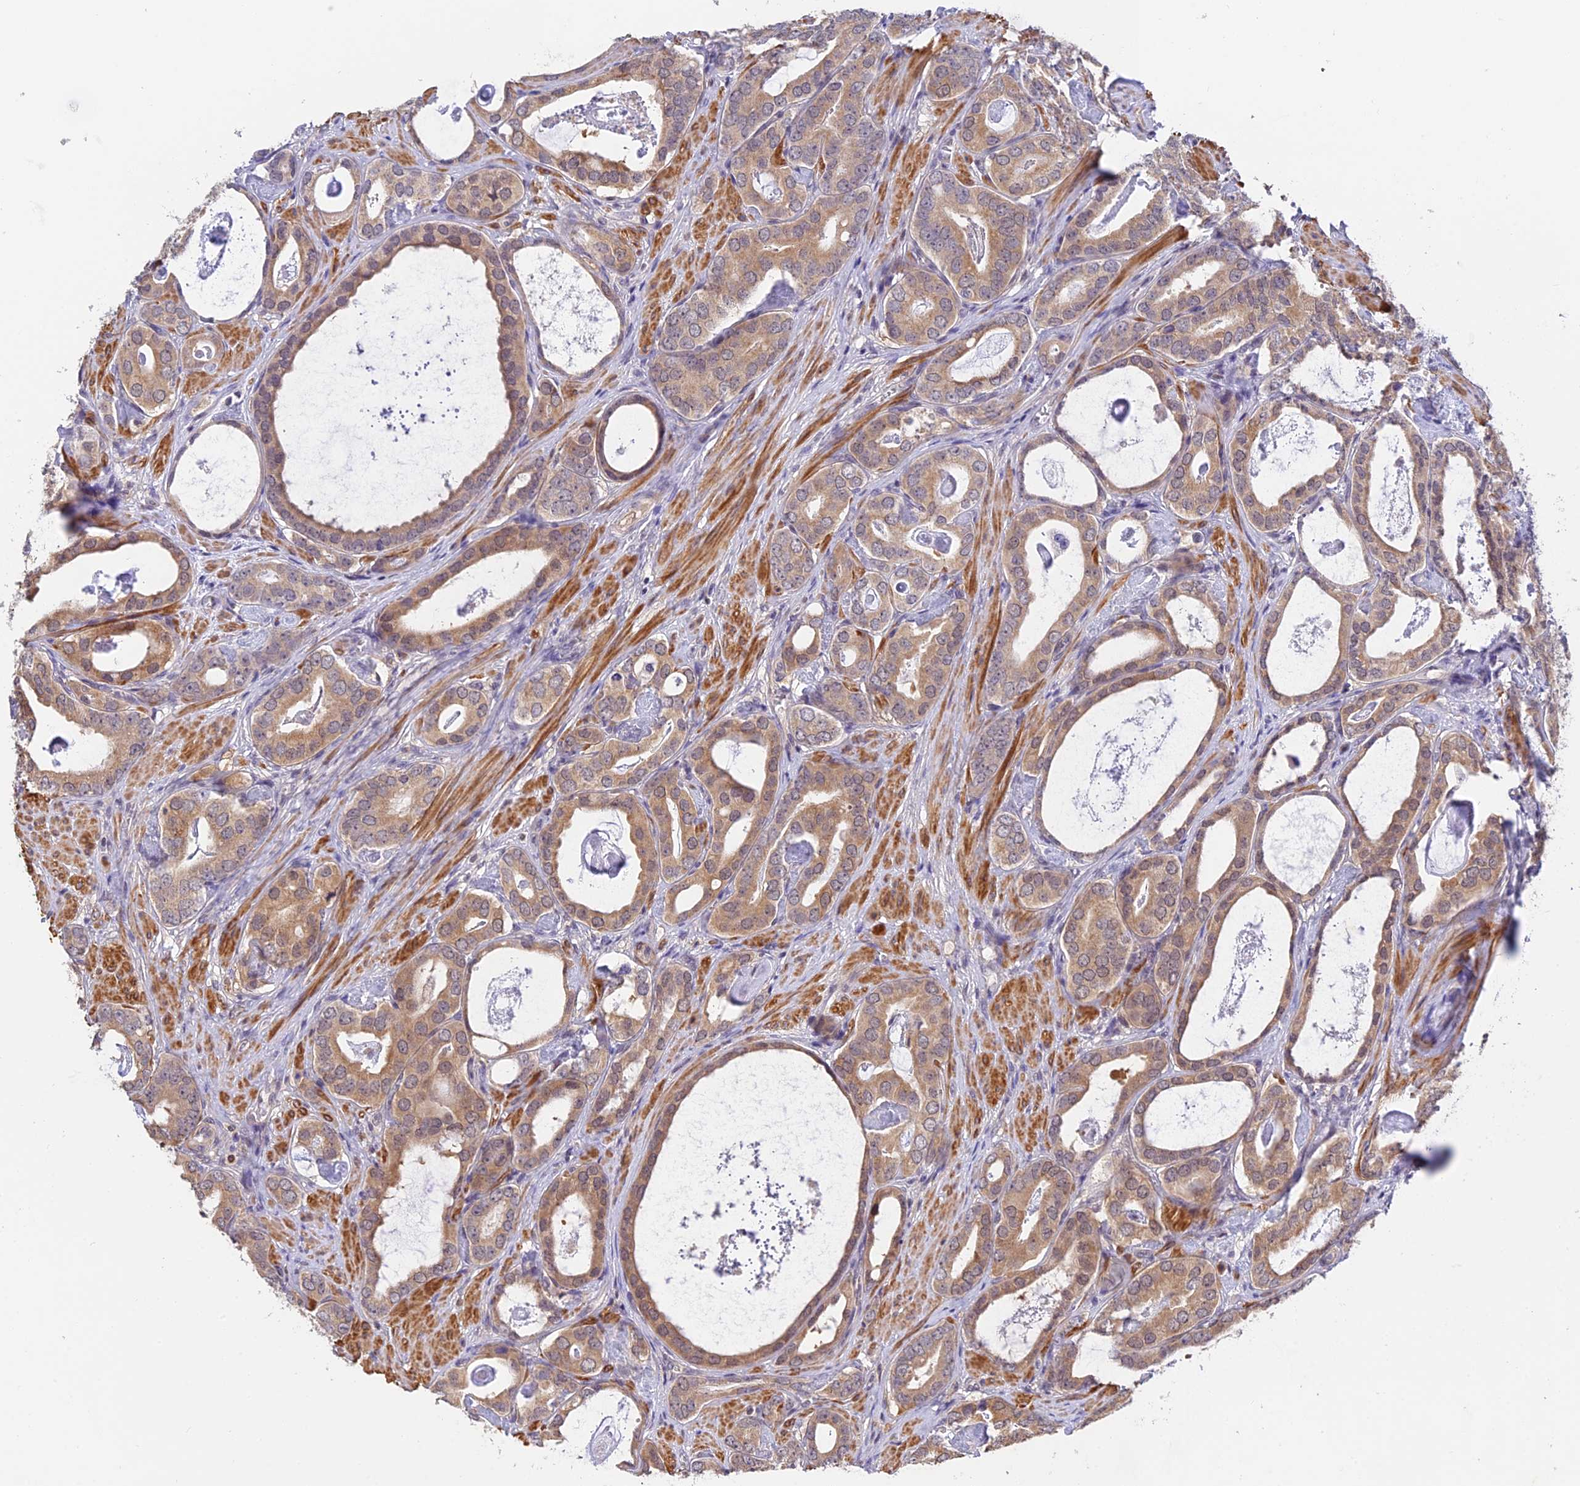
{"staining": {"intensity": "moderate", "quantity": "25%-75%", "location": "cytoplasmic/membranous"}, "tissue": "prostate cancer", "cell_type": "Tumor cells", "image_type": "cancer", "snomed": [{"axis": "morphology", "description": "Adenocarcinoma, Low grade"}, {"axis": "topography", "description": "Prostate"}], "caption": "The histopathology image demonstrates a brown stain indicating the presence of a protein in the cytoplasmic/membranous of tumor cells in adenocarcinoma (low-grade) (prostate).", "gene": "CWH43", "patient": {"sex": "male", "age": 71}}